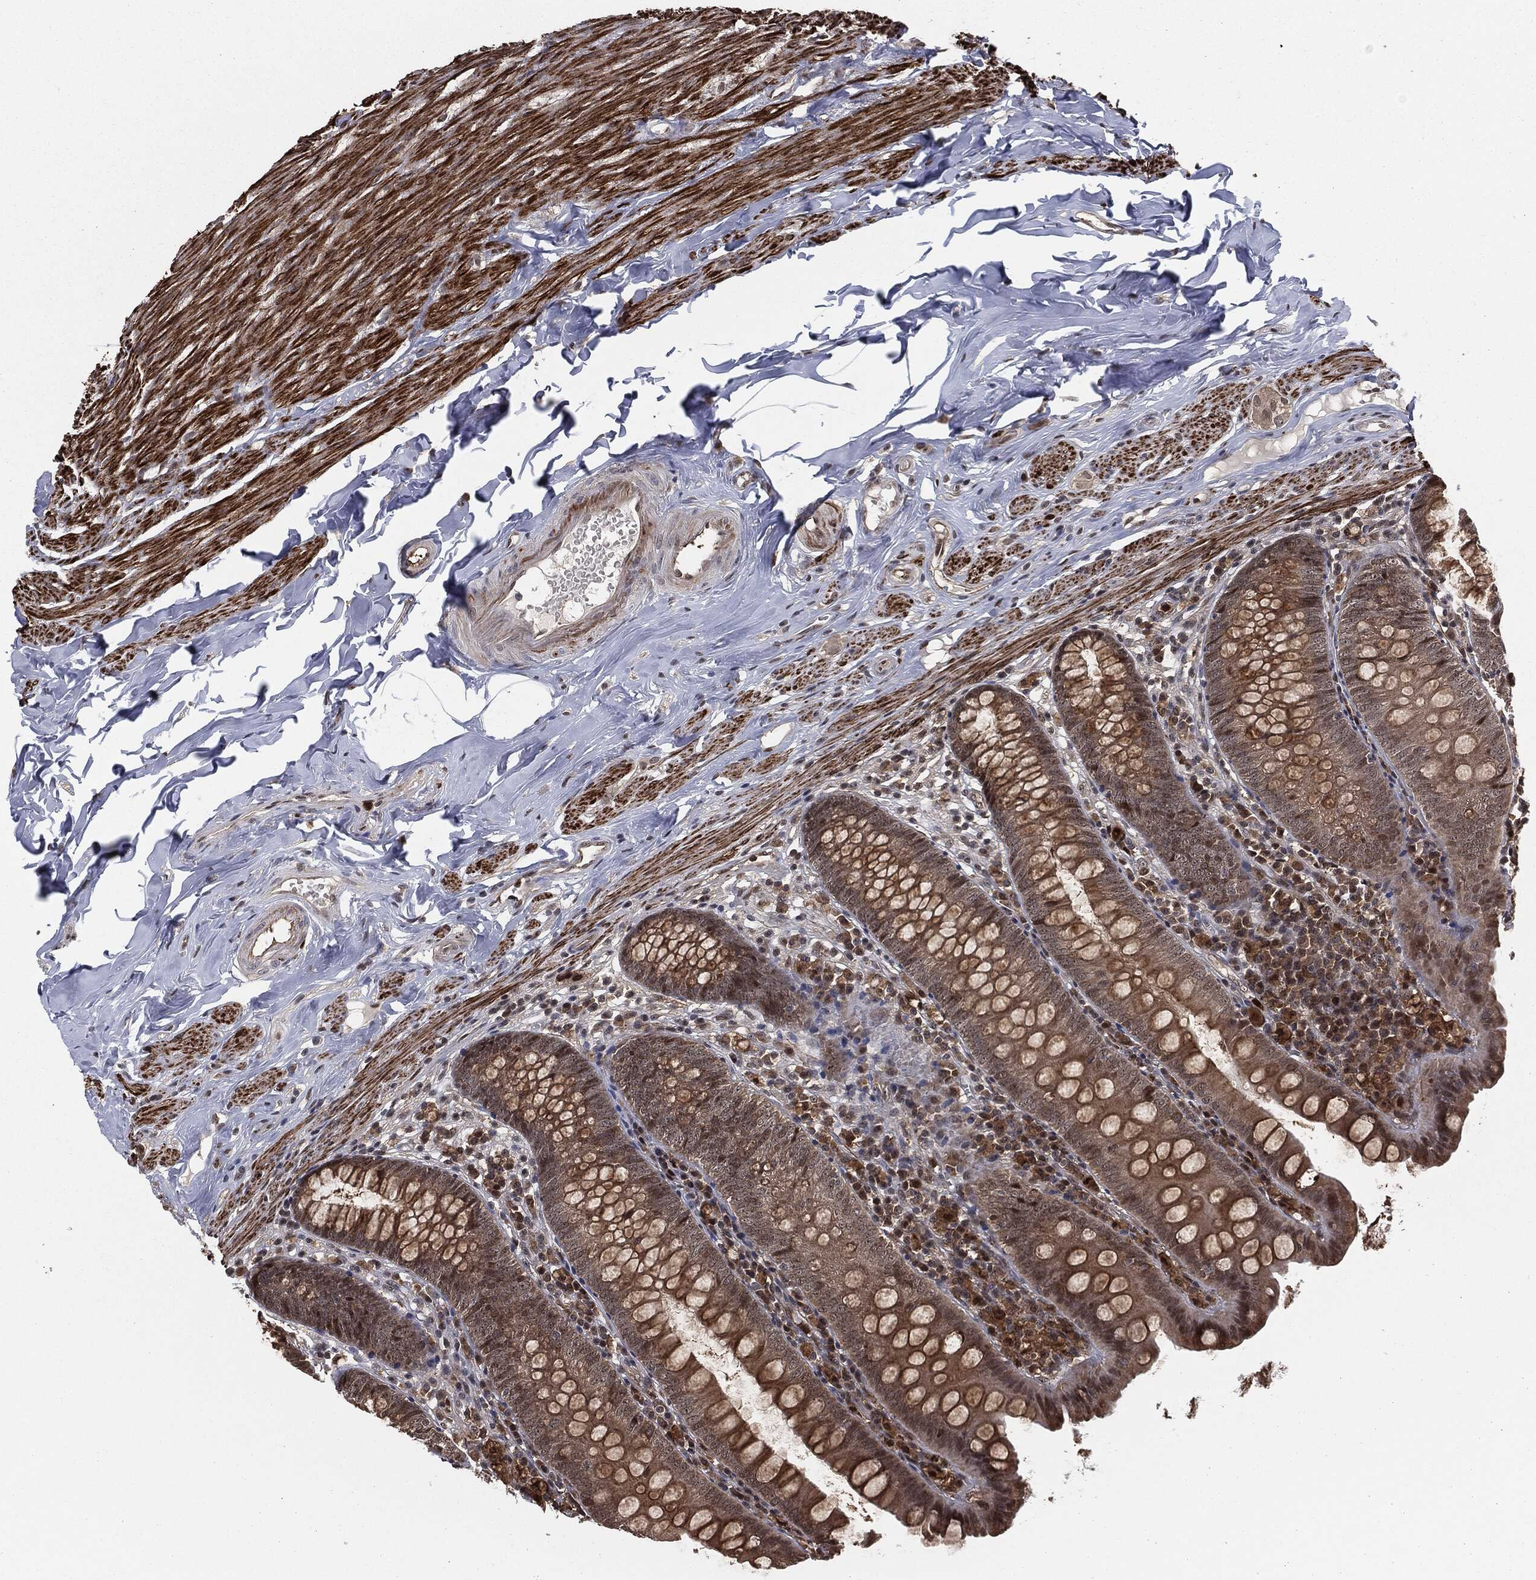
{"staining": {"intensity": "moderate", "quantity": "25%-75%", "location": "cytoplasmic/membranous"}, "tissue": "appendix", "cell_type": "Glandular cells", "image_type": "normal", "snomed": [{"axis": "morphology", "description": "Normal tissue, NOS"}, {"axis": "topography", "description": "Appendix"}], "caption": "High-power microscopy captured an immunohistochemistry (IHC) micrograph of benign appendix, revealing moderate cytoplasmic/membranous positivity in about 25%-75% of glandular cells.", "gene": "CAPRIN2", "patient": {"sex": "female", "age": 82}}